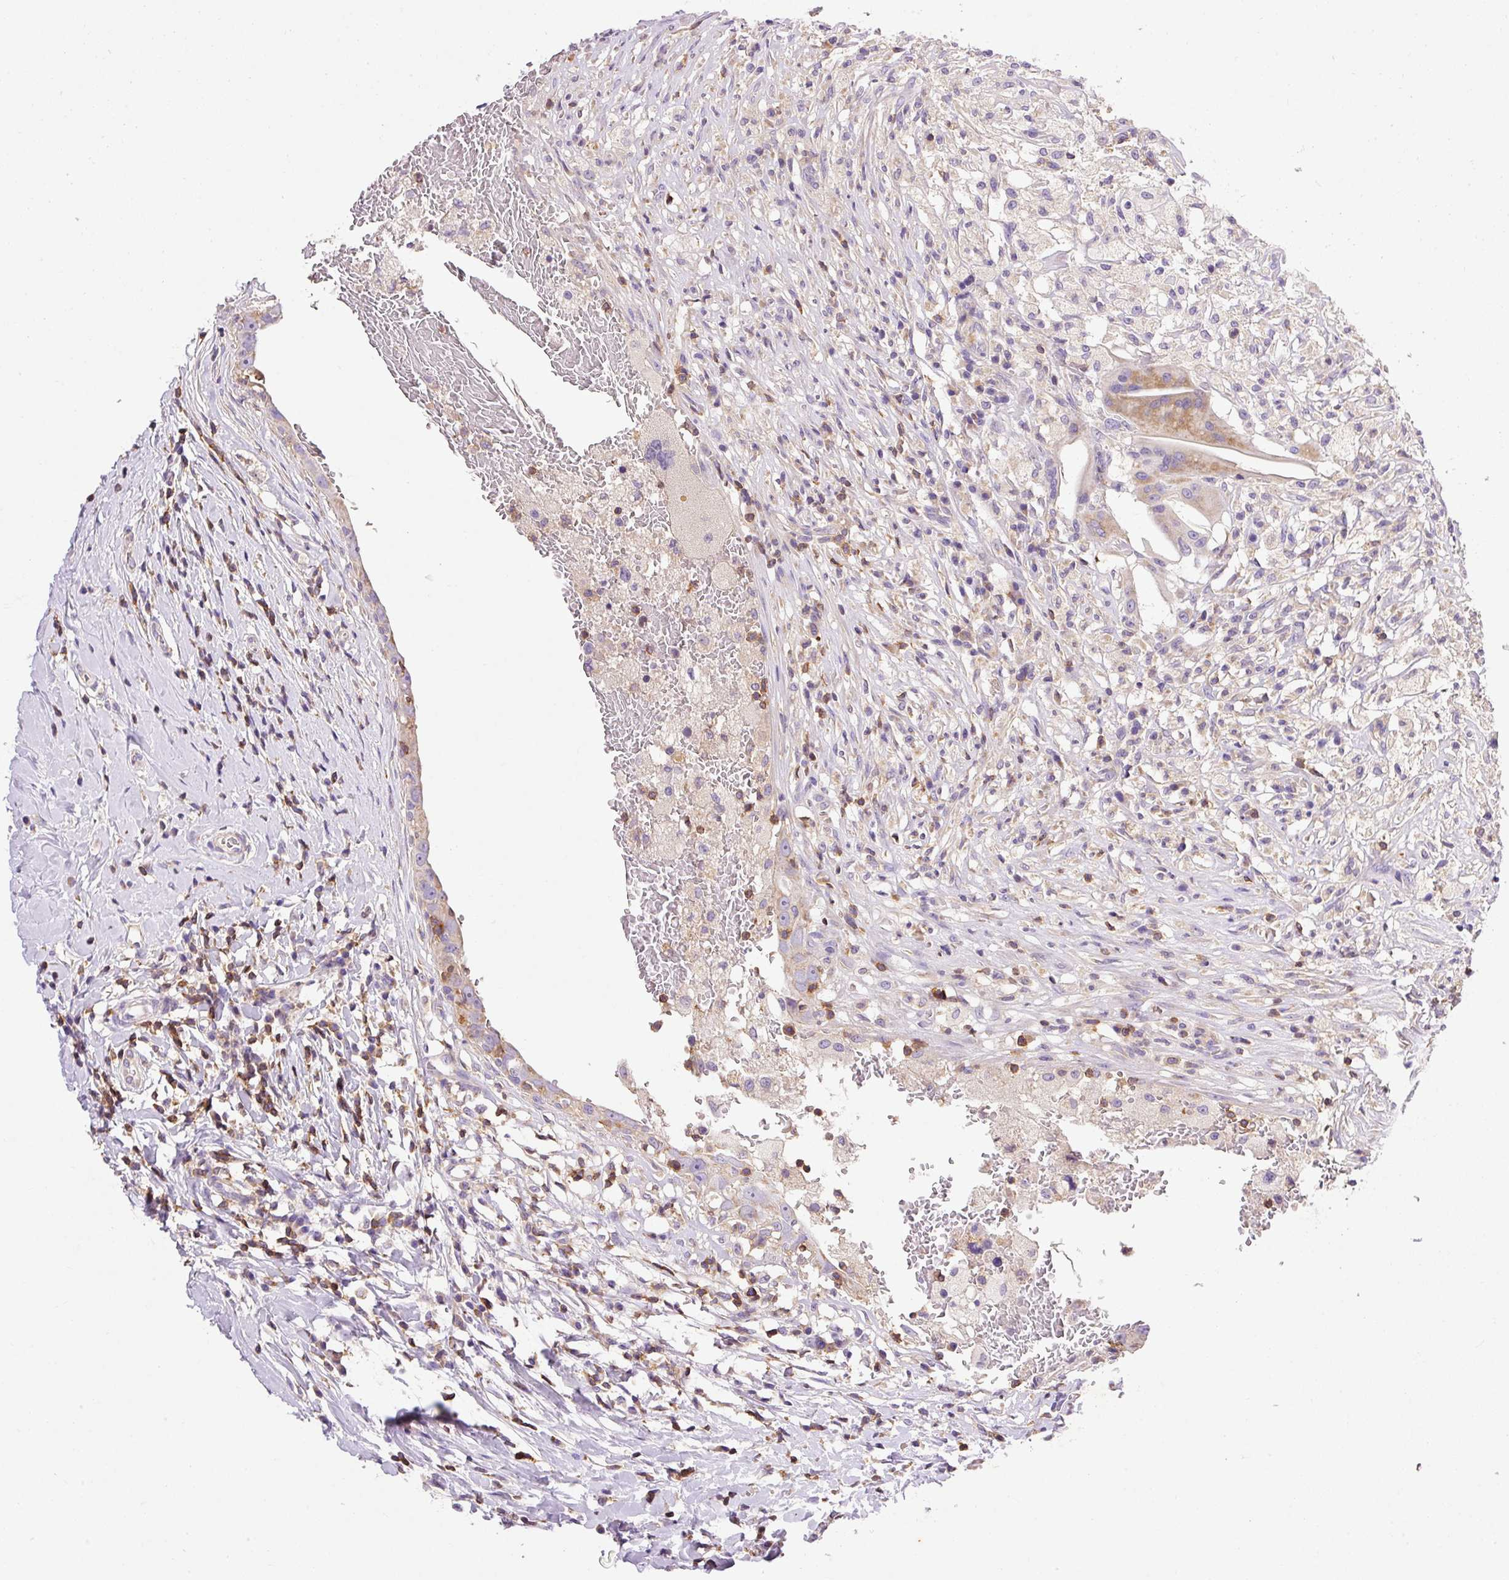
{"staining": {"intensity": "moderate", "quantity": "<25%", "location": "cytoplasmic/membranous"}, "tissue": "breast cancer", "cell_type": "Tumor cells", "image_type": "cancer", "snomed": [{"axis": "morphology", "description": "Duct carcinoma"}, {"axis": "topography", "description": "Breast"}], "caption": "This is a histology image of immunohistochemistry (IHC) staining of breast cancer (intraductal carcinoma), which shows moderate expression in the cytoplasmic/membranous of tumor cells.", "gene": "IMMT", "patient": {"sex": "female", "age": 27}}